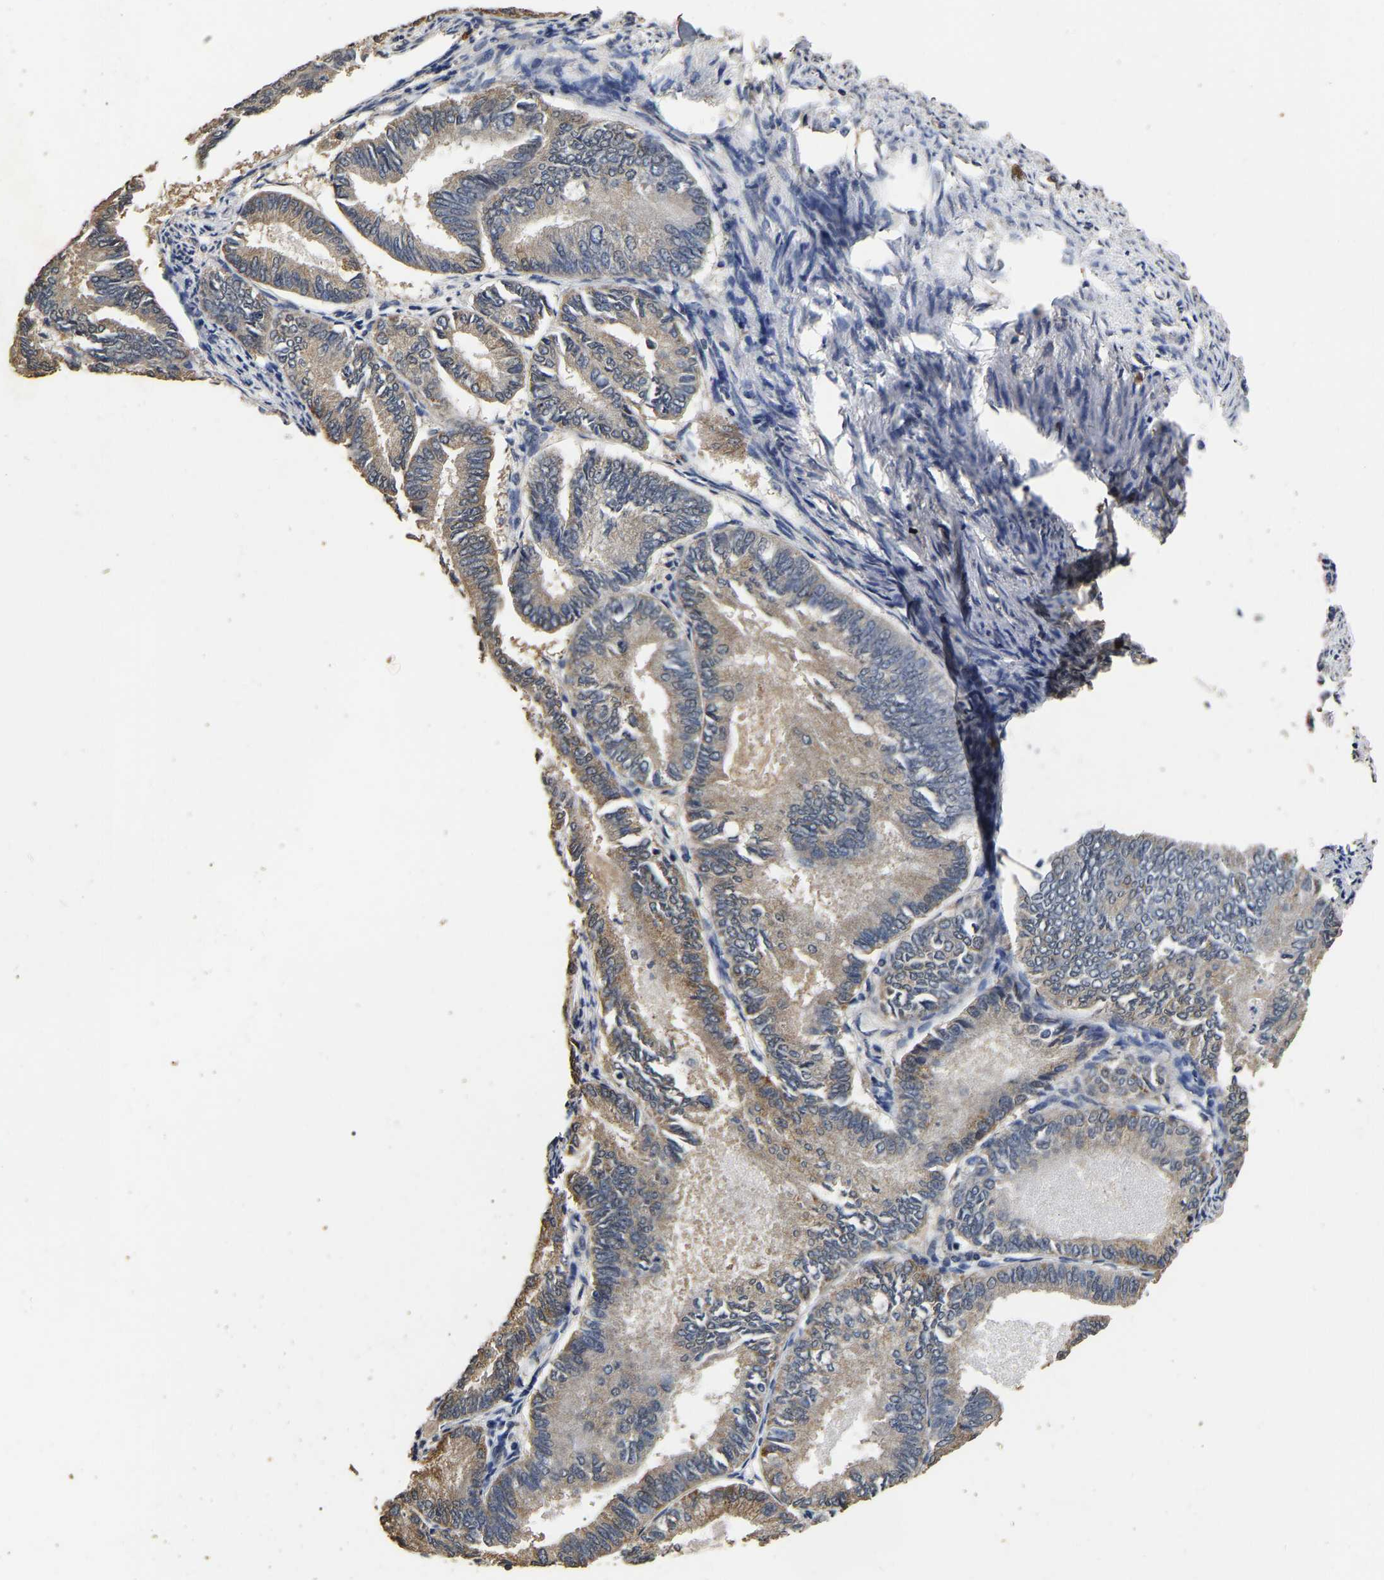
{"staining": {"intensity": "weak", "quantity": ">75%", "location": "cytoplasmic/membranous"}, "tissue": "endometrial cancer", "cell_type": "Tumor cells", "image_type": "cancer", "snomed": [{"axis": "morphology", "description": "Adenocarcinoma, NOS"}, {"axis": "topography", "description": "Endometrium"}], "caption": "The photomicrograph reveals staining of adenocarcinoma (endometrial), revealing weak cytoplasmic/membranous protein expression (brown color) within tumor cells.", "gene": "STK32C", "patient": {"sex": "female", "age": 86}}